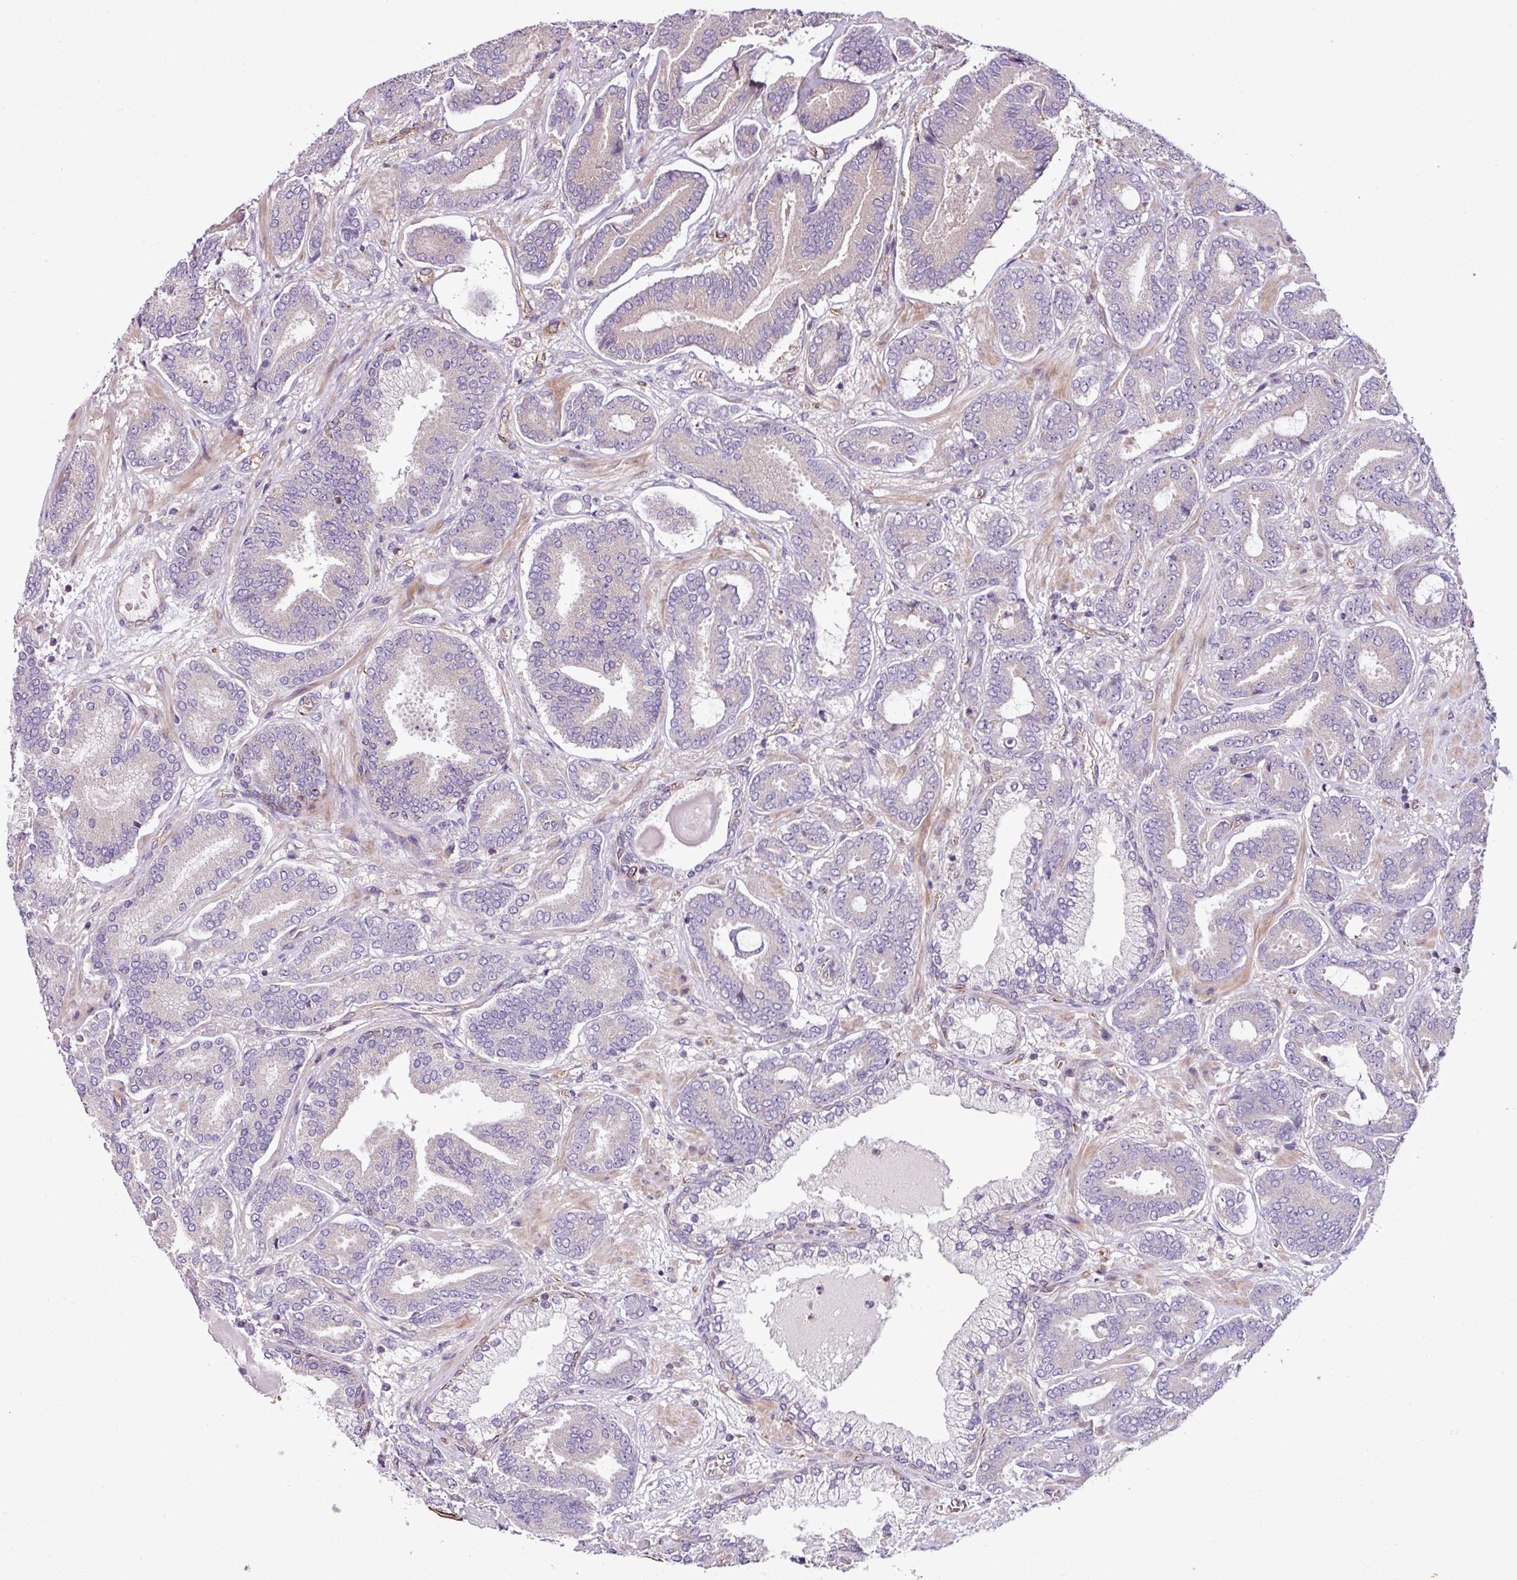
{"staining": {"intensity": "negative", "quantity": "none", "location": "none"}, "tissue": "prostate cancer", "cell_type": "Tumor cells", "image_type": "cancer", "snomed": [{"axis": "morphology", "description": "Adenocarcinoma, Low grade"}, {"axis": "topography", "description": "Prostate and seminal vesicle, NOS"}], "caption": "A histopathology image of human adenocarcinoma (low-grade) (prostate) is negative for staining in tumor cells.", "gene": "ZNF106", "patient": {"sex": "male", "age": 61}}